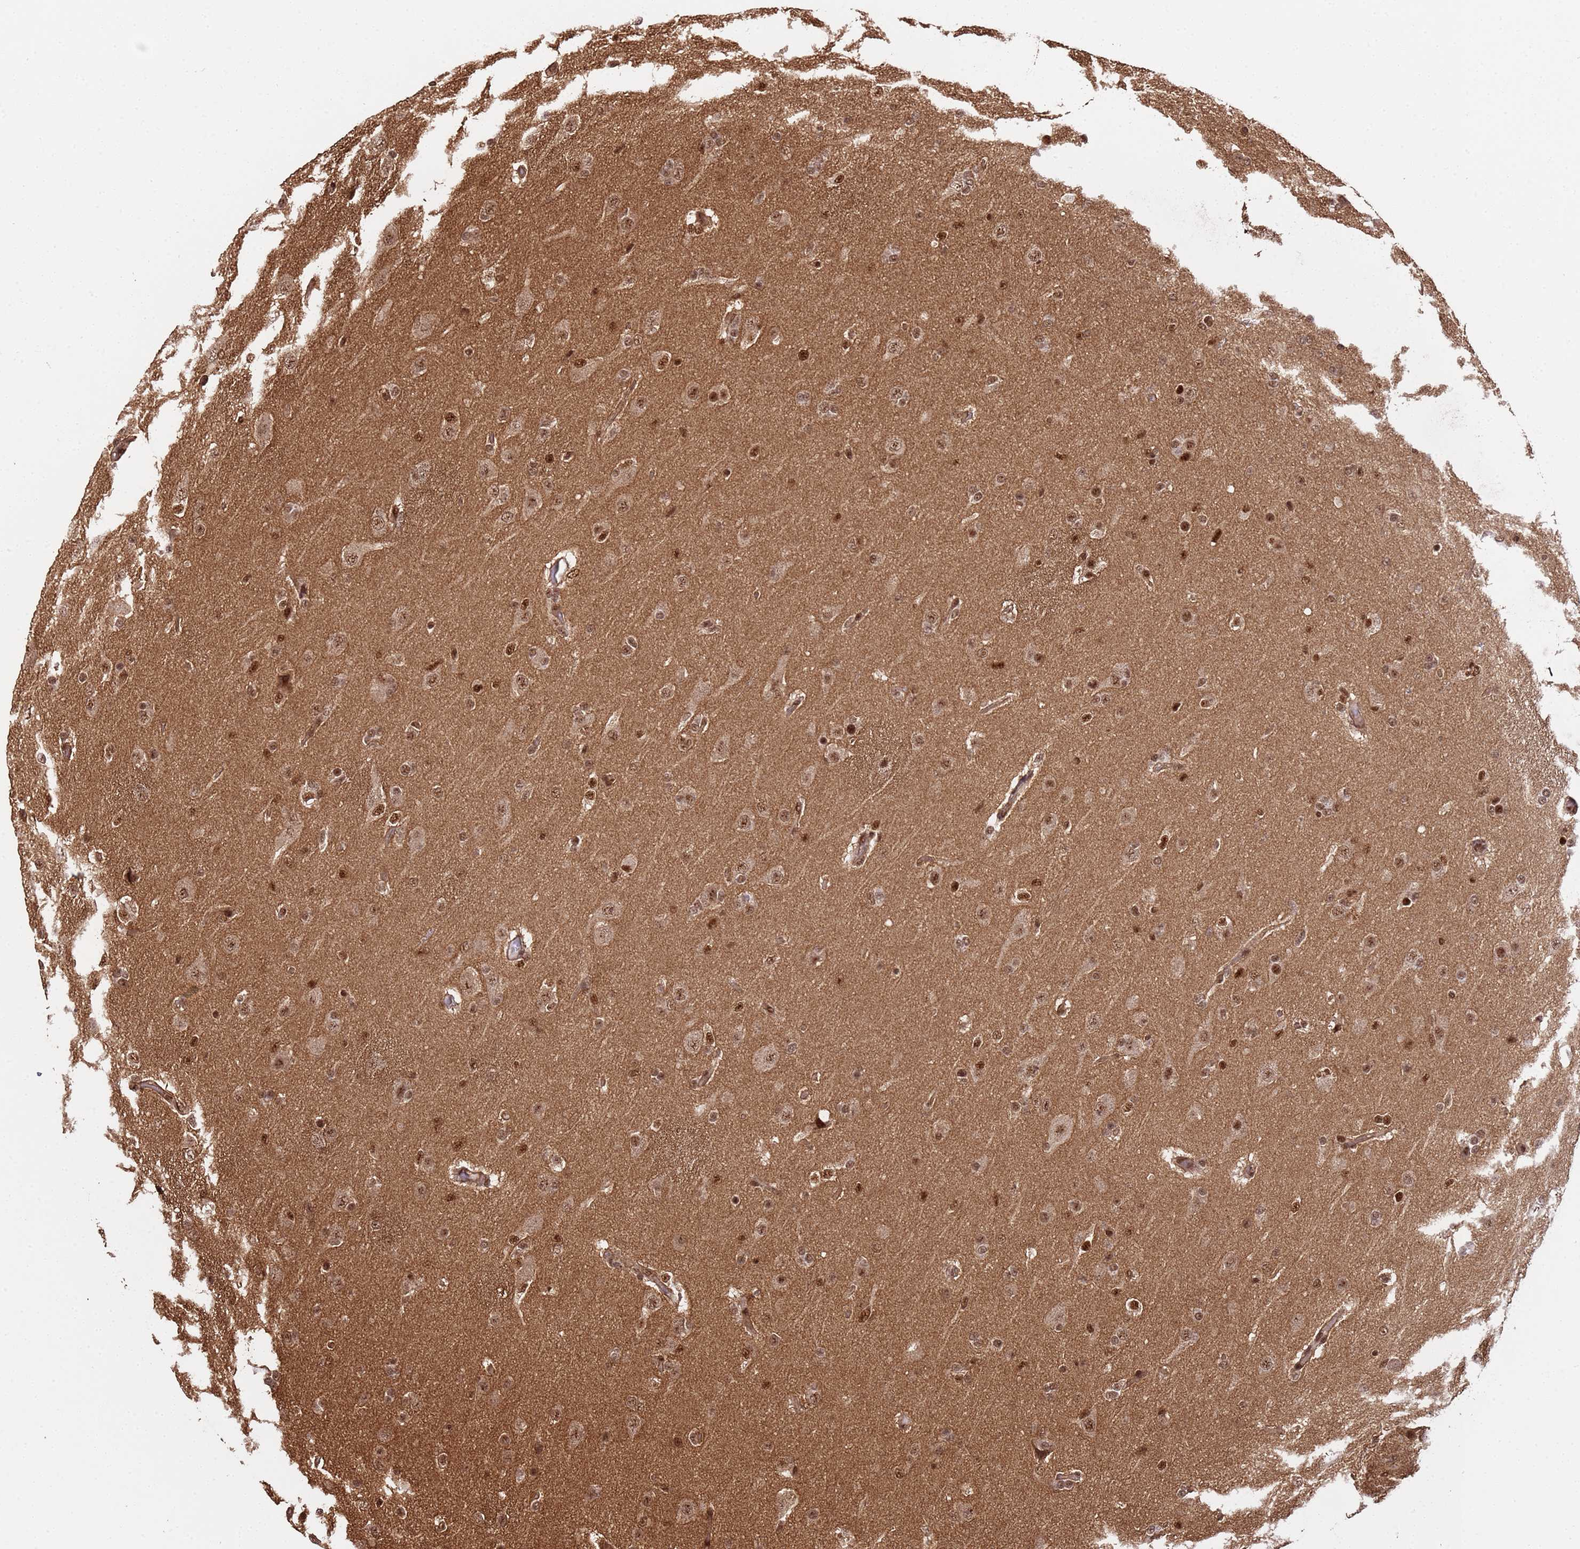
{"staining": {"intensity": "strong", "quantity": ">75%", "location": "nuclear"}, "tissue": "glioma", "cell_type": "Tumor cells", "image_type": "cancer", "snomed": [{"axis": "morphology", "description": "Glioma, malignant, Low grade"}, {"axis": "topography", "description": "Brain"}], "caption": "Glioma stained with a protein marker displays strong staining in tumor cells.", "gene": "SYF2", "patient": {"sex": "male", "age": 65}}